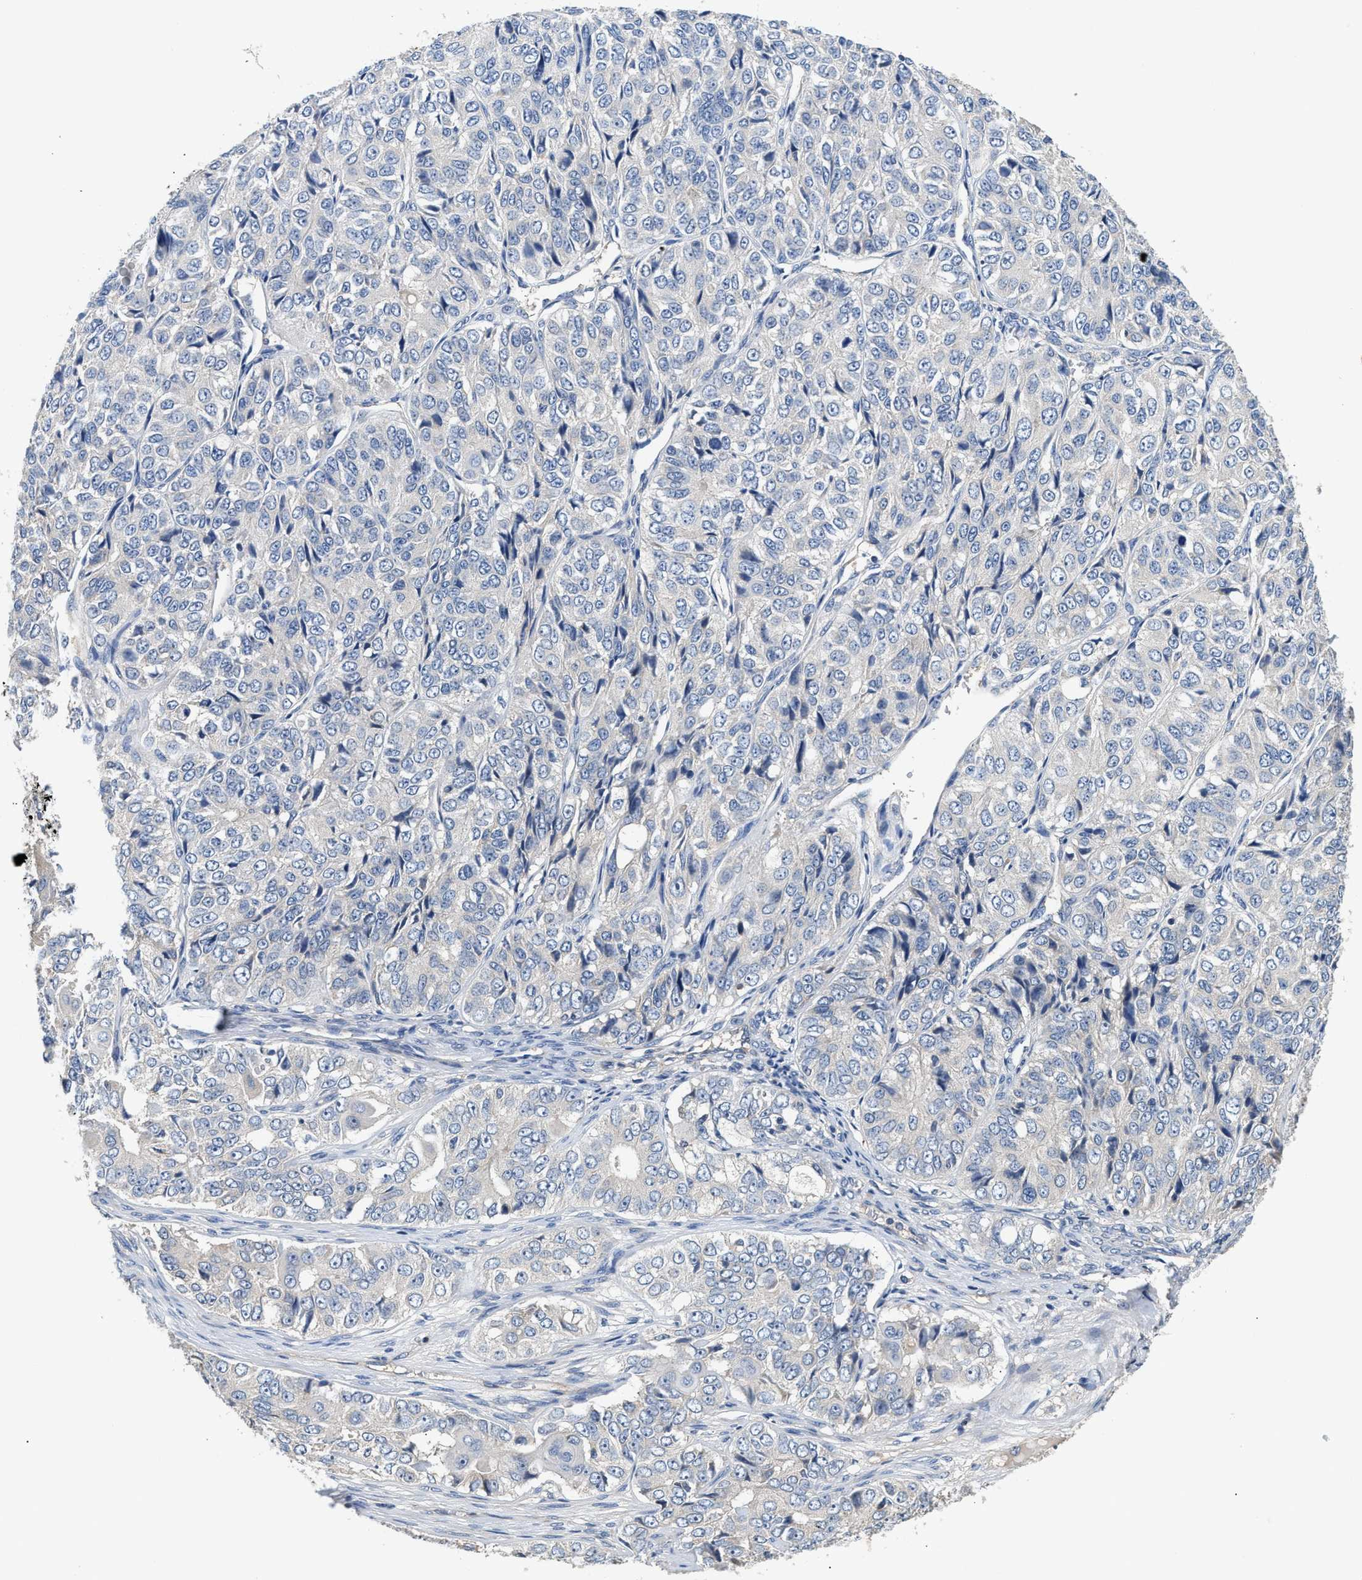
{"staining": {"intensity": "negative", "quantity": "none", "location": "none"}, "tissue": "ovarian cancer", "cell_type": "Tumor cells", "image_type": "cancer", "snomed": [{"axis": "morphology", "description": "Carcinoma, endometroid"}, {"axis": "topography", "description": "Ovary"}], "caption": "Human ovarian cancer (endometroid carcinoma) stained for a protein using immunohistochemistry demonstrates no positivity in tumor cells.", "gene": "IL17RC", "patient": {"sex": "female", "age": 51}}